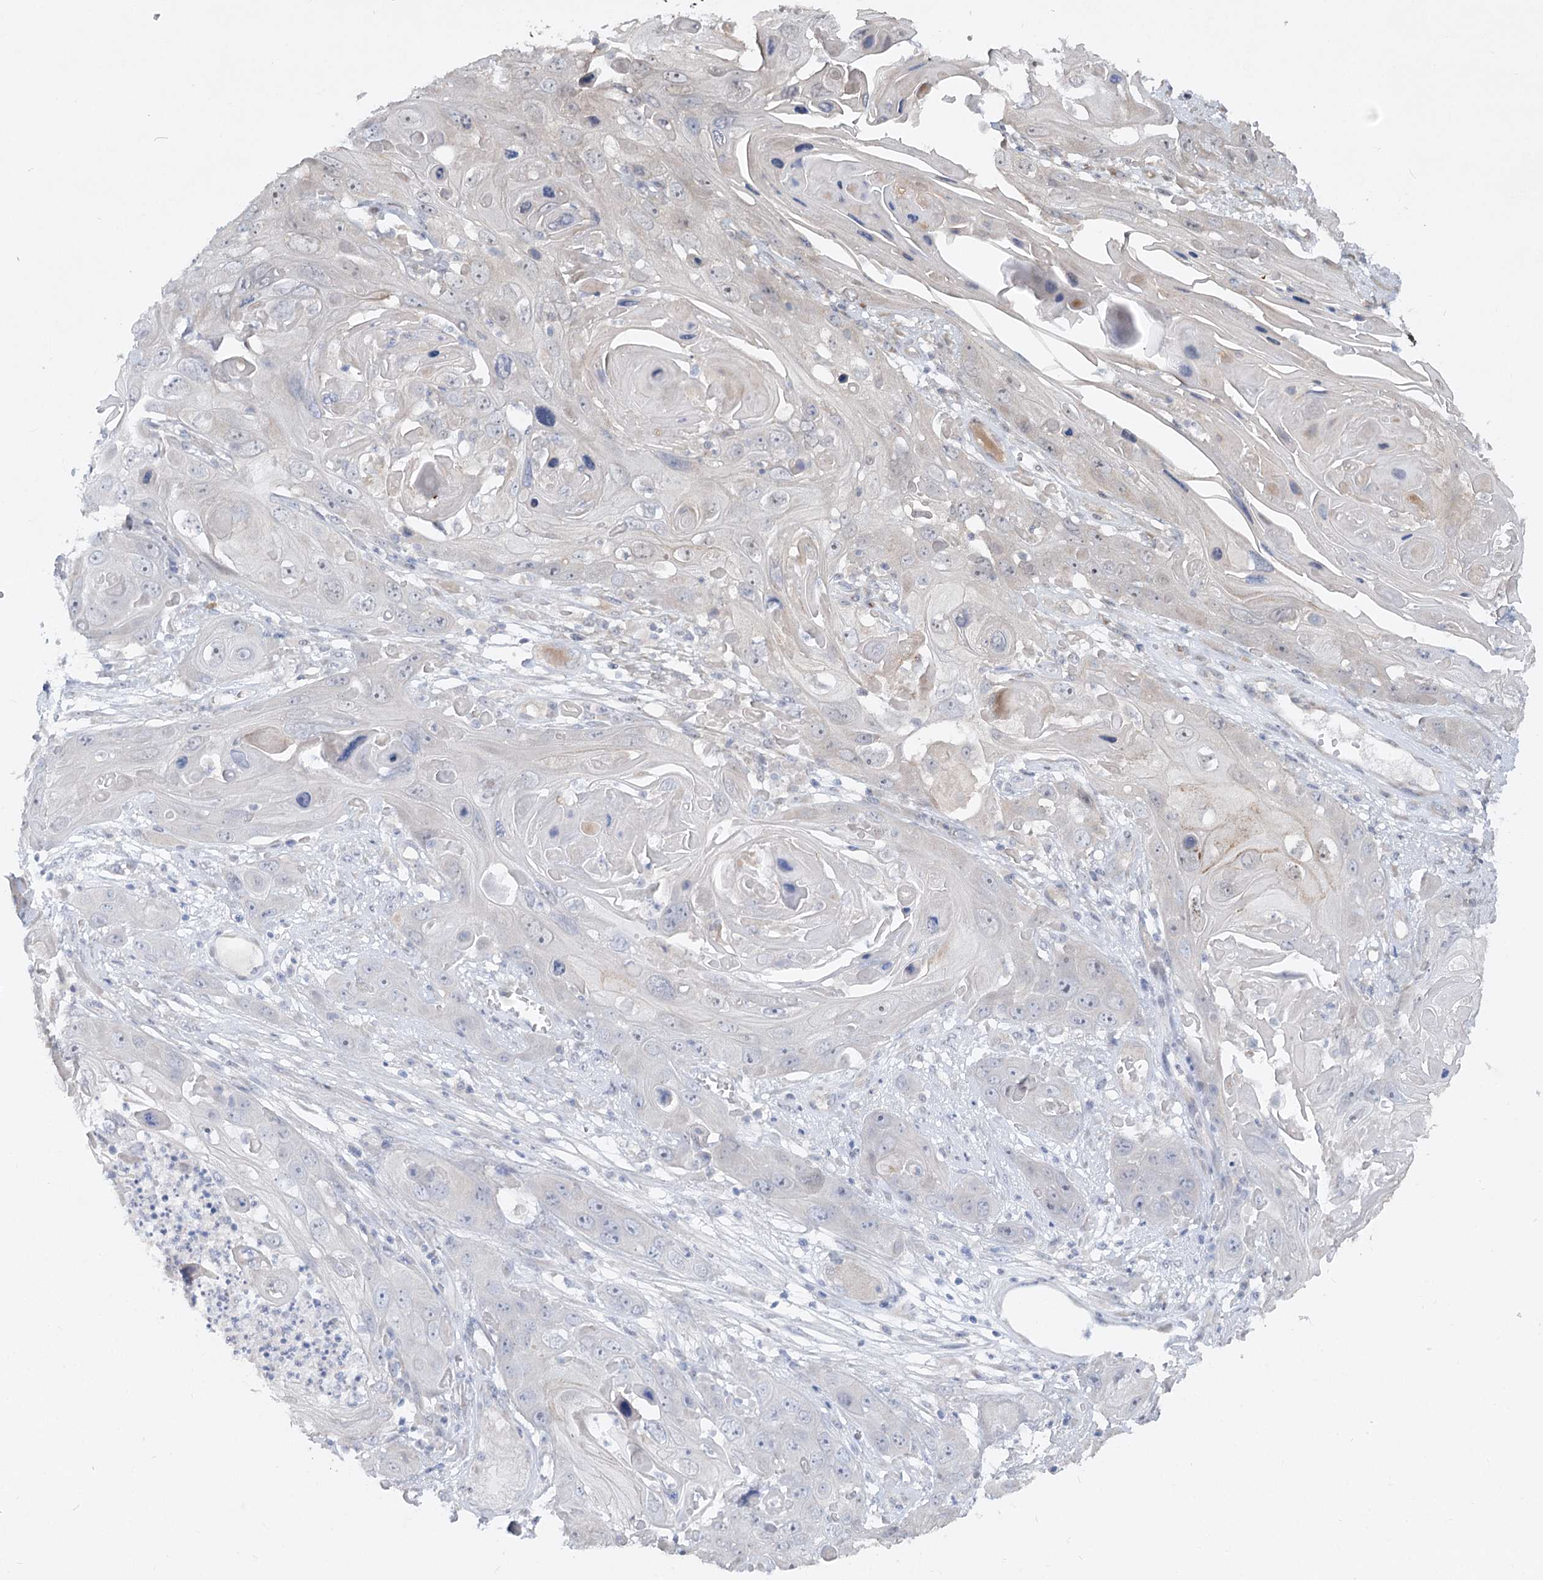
{"staining": {"intensity": "negative", "quantity": "none", "location": "none"}, "tissue": "skin cancer", "cell_type": "Tumor cells", "image_type": "cancer", "snomed": [{"axis": "morphology", "description": "Squamous cell carcinoma, NOS"}, {"axis": "topography", "description": "Skin"}], "caption": "Tumor cells show no significant expression in skin cancer.", "gene": "FGF19", "patient": {"sex": "male", "age": 55}}